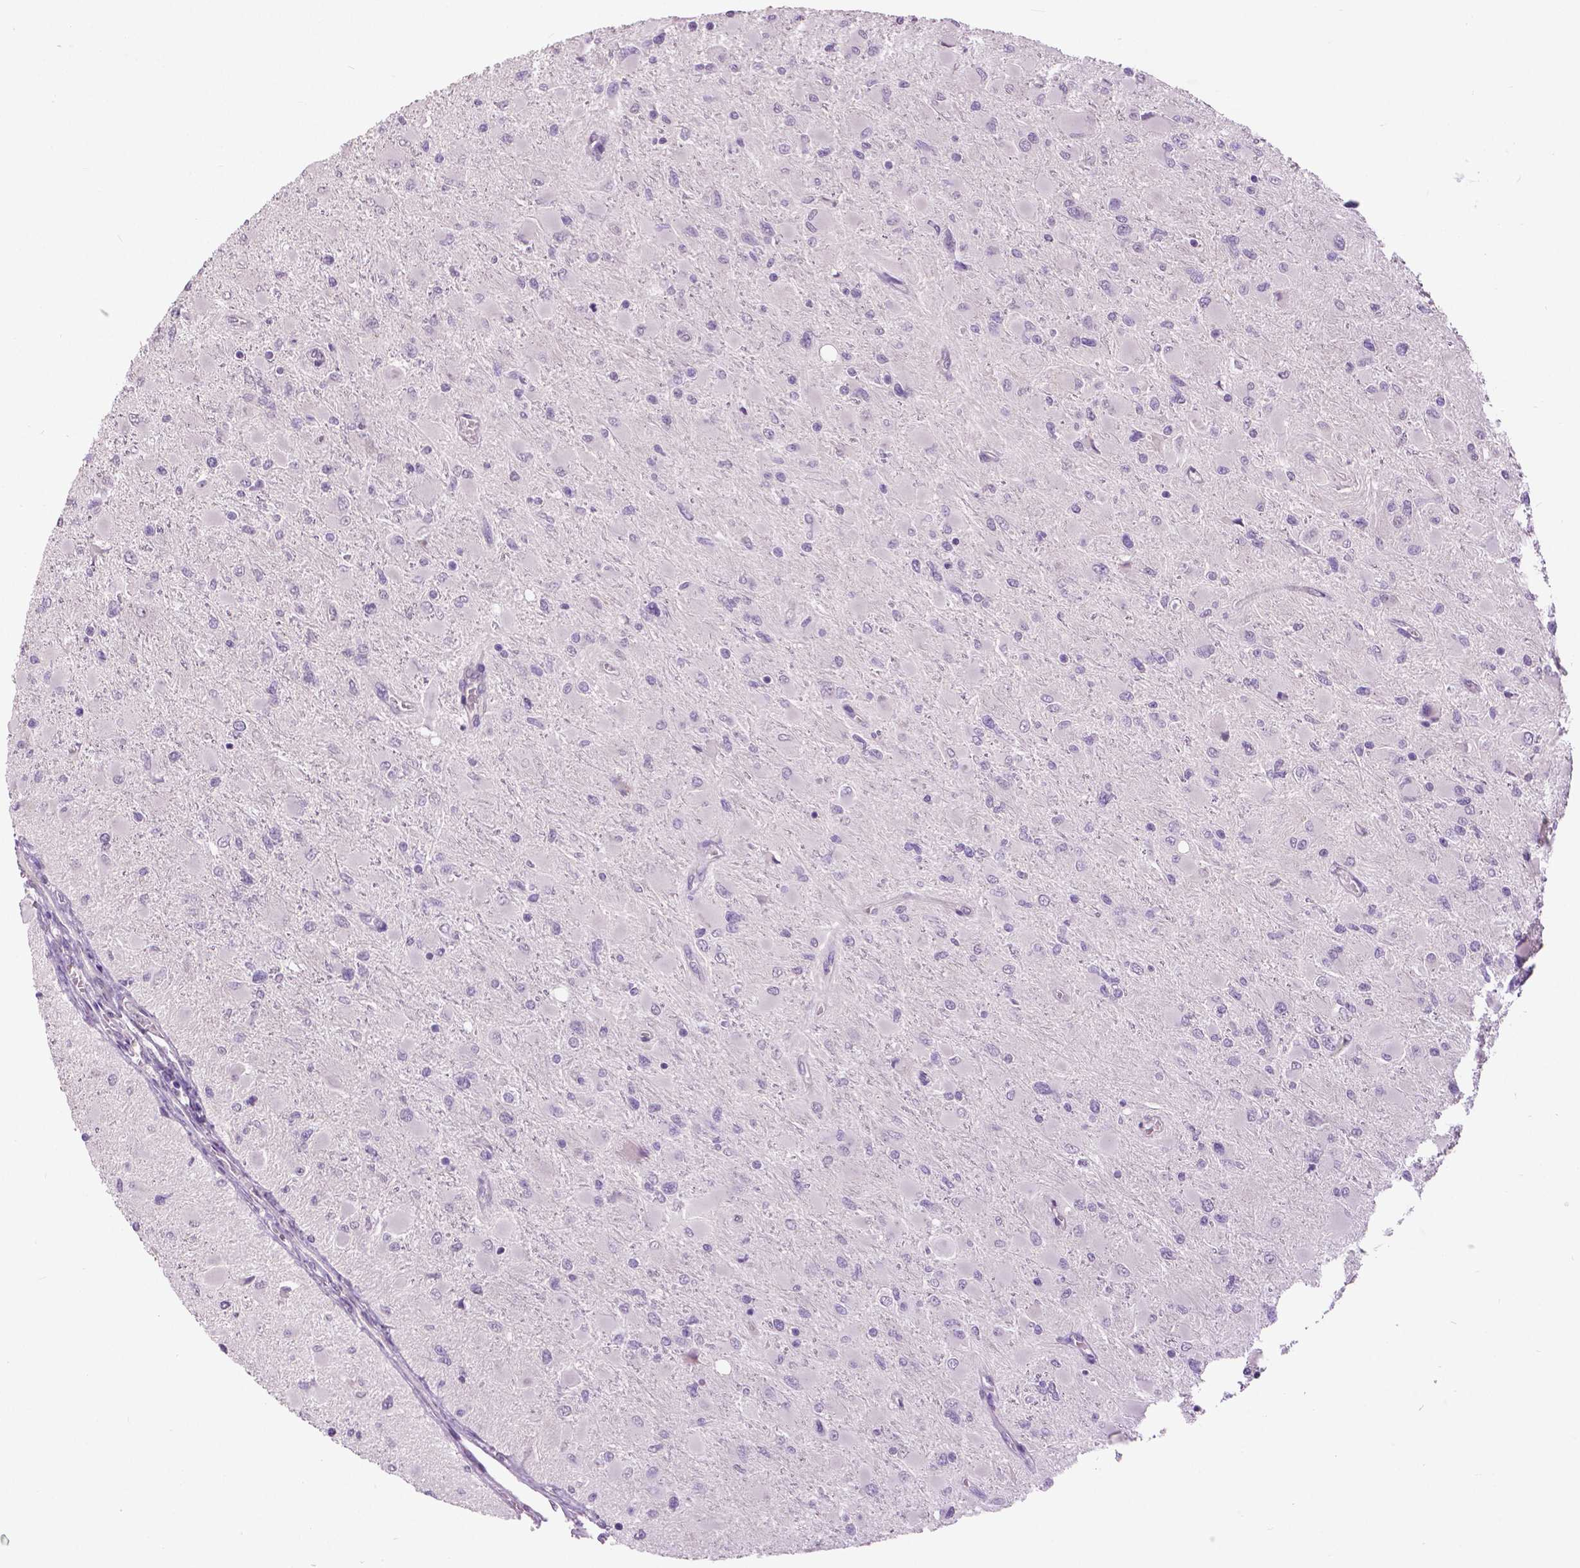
{"staining": {"intensity": "negative", "quantity": "none", "location": "none"}, "tissue": "glioma", "cell_type": "Tumor cells", "image_type": "cancer", "snomed": [{"axis": "morphology", "description": "Glioma, malignant, High grade"}, {"axis": "topography", "description": "Cerebral cortex"}], "caption": "This is an immunohistochemistry (IHC) micrograph of human glioma. There is no staining in tumor cells.", "gene": "GRIN2A", "patient": {"sex": "female", "age": 36}}